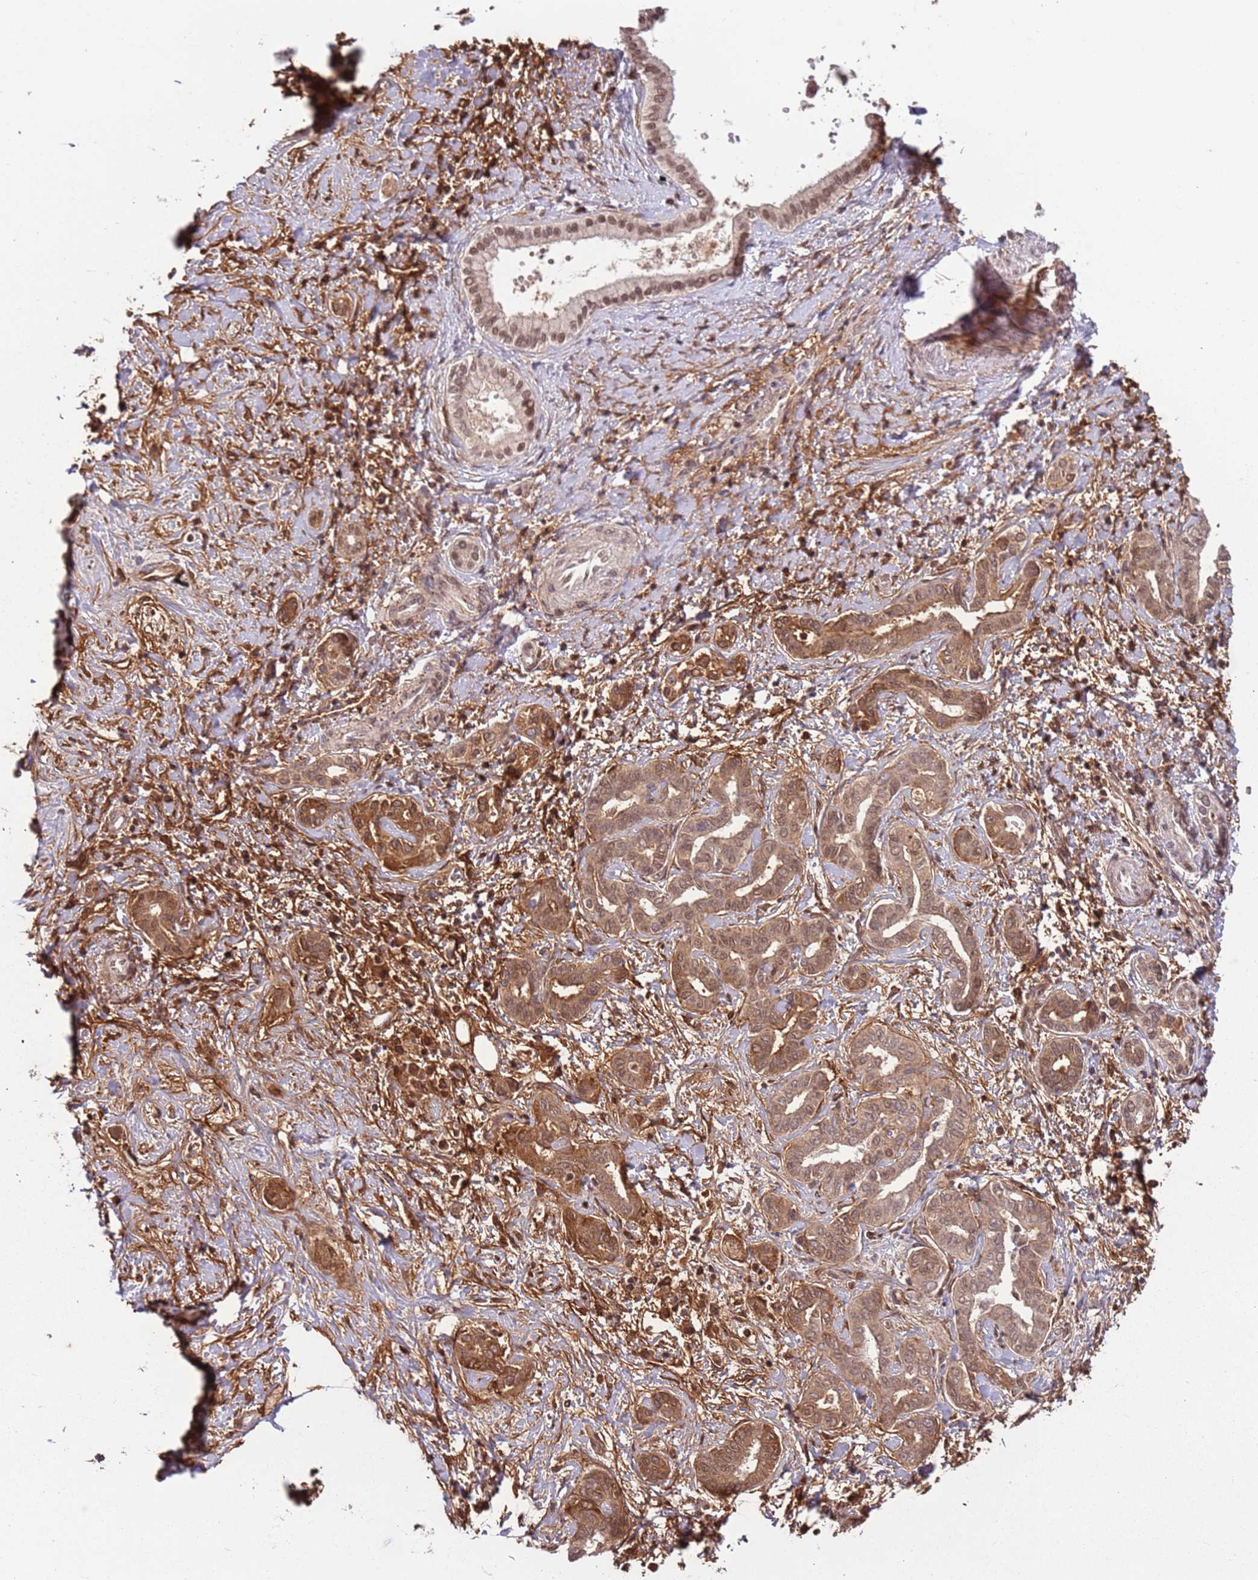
{"staining": {"intensity": "moderate", "quantity": ">75%", "location": "cytoplasmic/membranous,nuclear"}, "tissue": "liver cancer", "cell_type": "Tumor cells", "image_type": "cancer", "snomed": [{"axis": "morphology", "description": "Cholangiocarcinoma"}, {"axis": "topography", "description": "Liver"}], "caption": "Approximately >75% of tumor cells in human liver cancer (cholangiocarcinoma) demonstrate moderate cytoplasmic/membranous and nuclear protein positivity as visualized by brown immunohistochemical staining.", "gene": "POLR3H", "patient": {"sex": "female", "age": 77}}